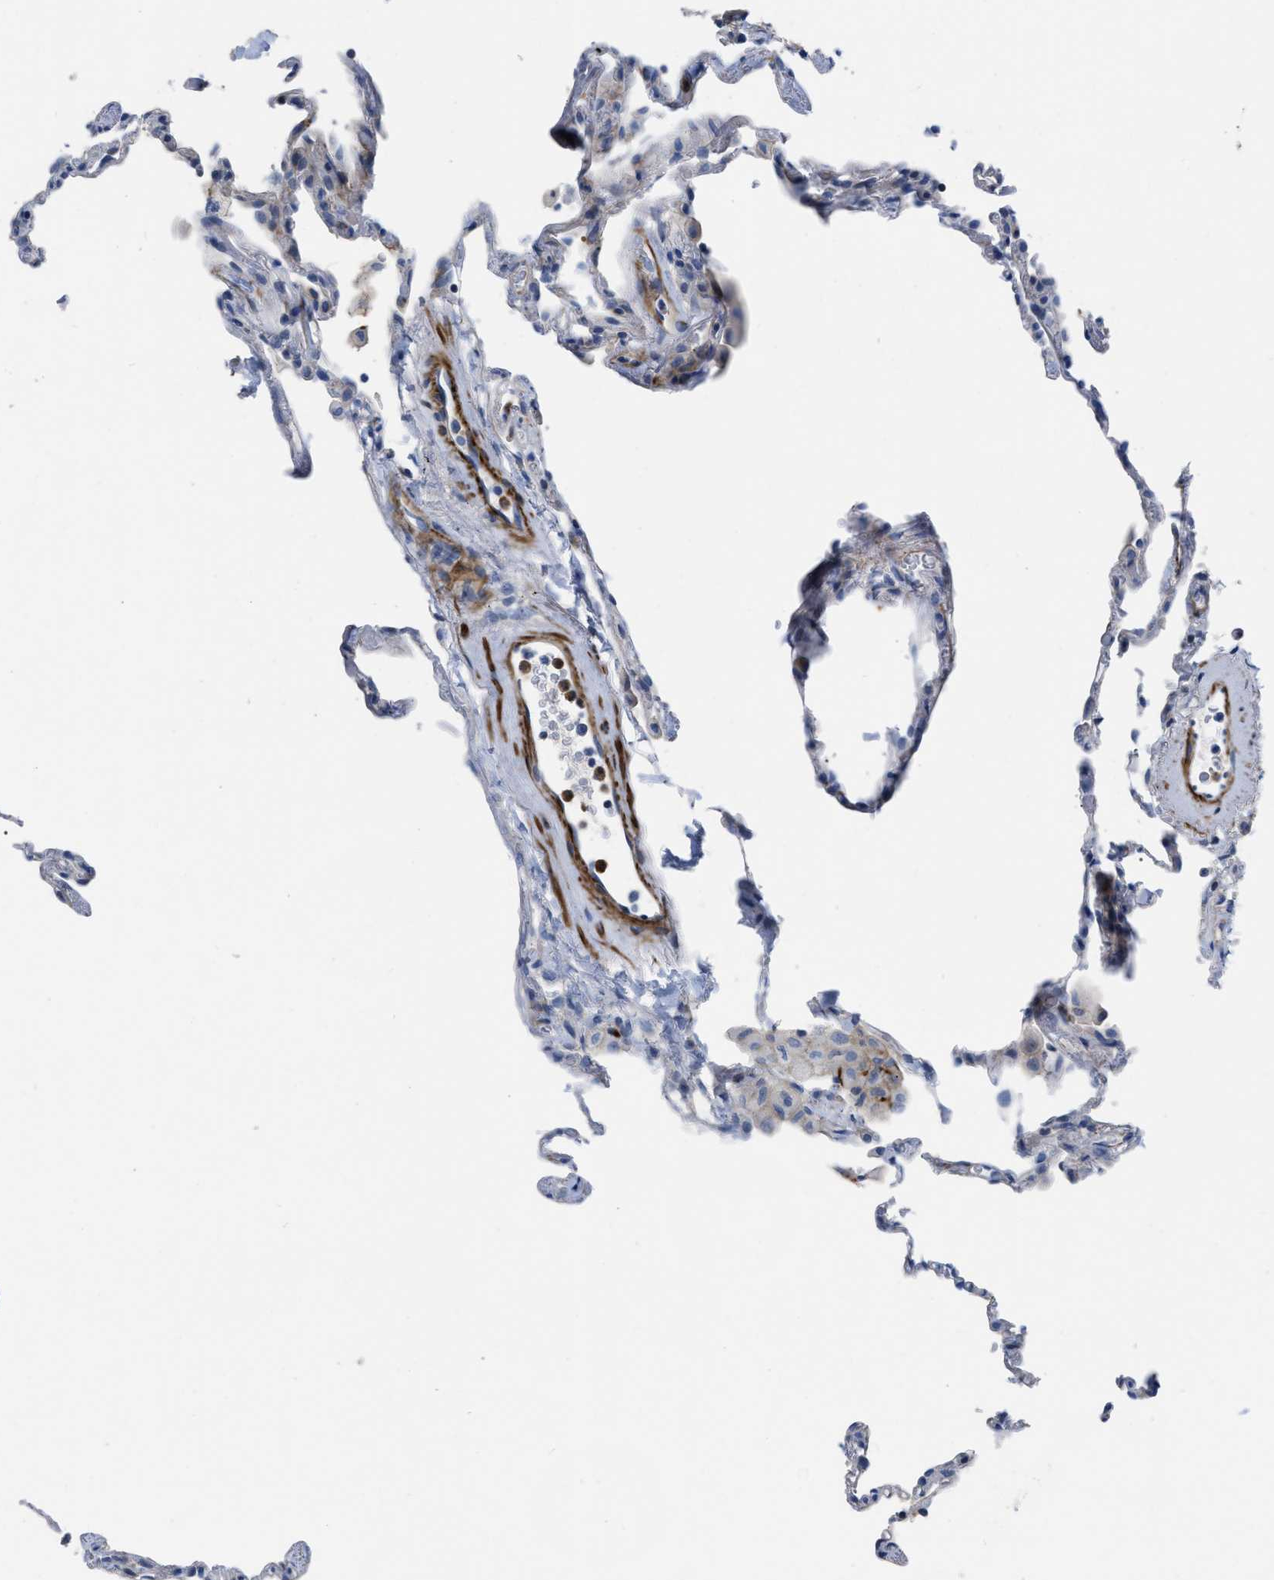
{"staining": {"intensity": "moderate", "quantity": "<25%", "location": "cytoplasmic/membranous"}, "tissue": "lung", "cell_type": "Alveolar cells", "image_type": "normal", "snomed": [{"axis": "morphology", "description": "Normal tissue, NOS"}, {"axis": "topography", "description": "Lung"}], "caption": "Human lung stained with a brown dye demonstrates moderate cytoplasmic/membranous positive expression in about <25% of alveolar cells.", "gene": "PRMT2", "patient": {"sex": "male", "age": 59}}